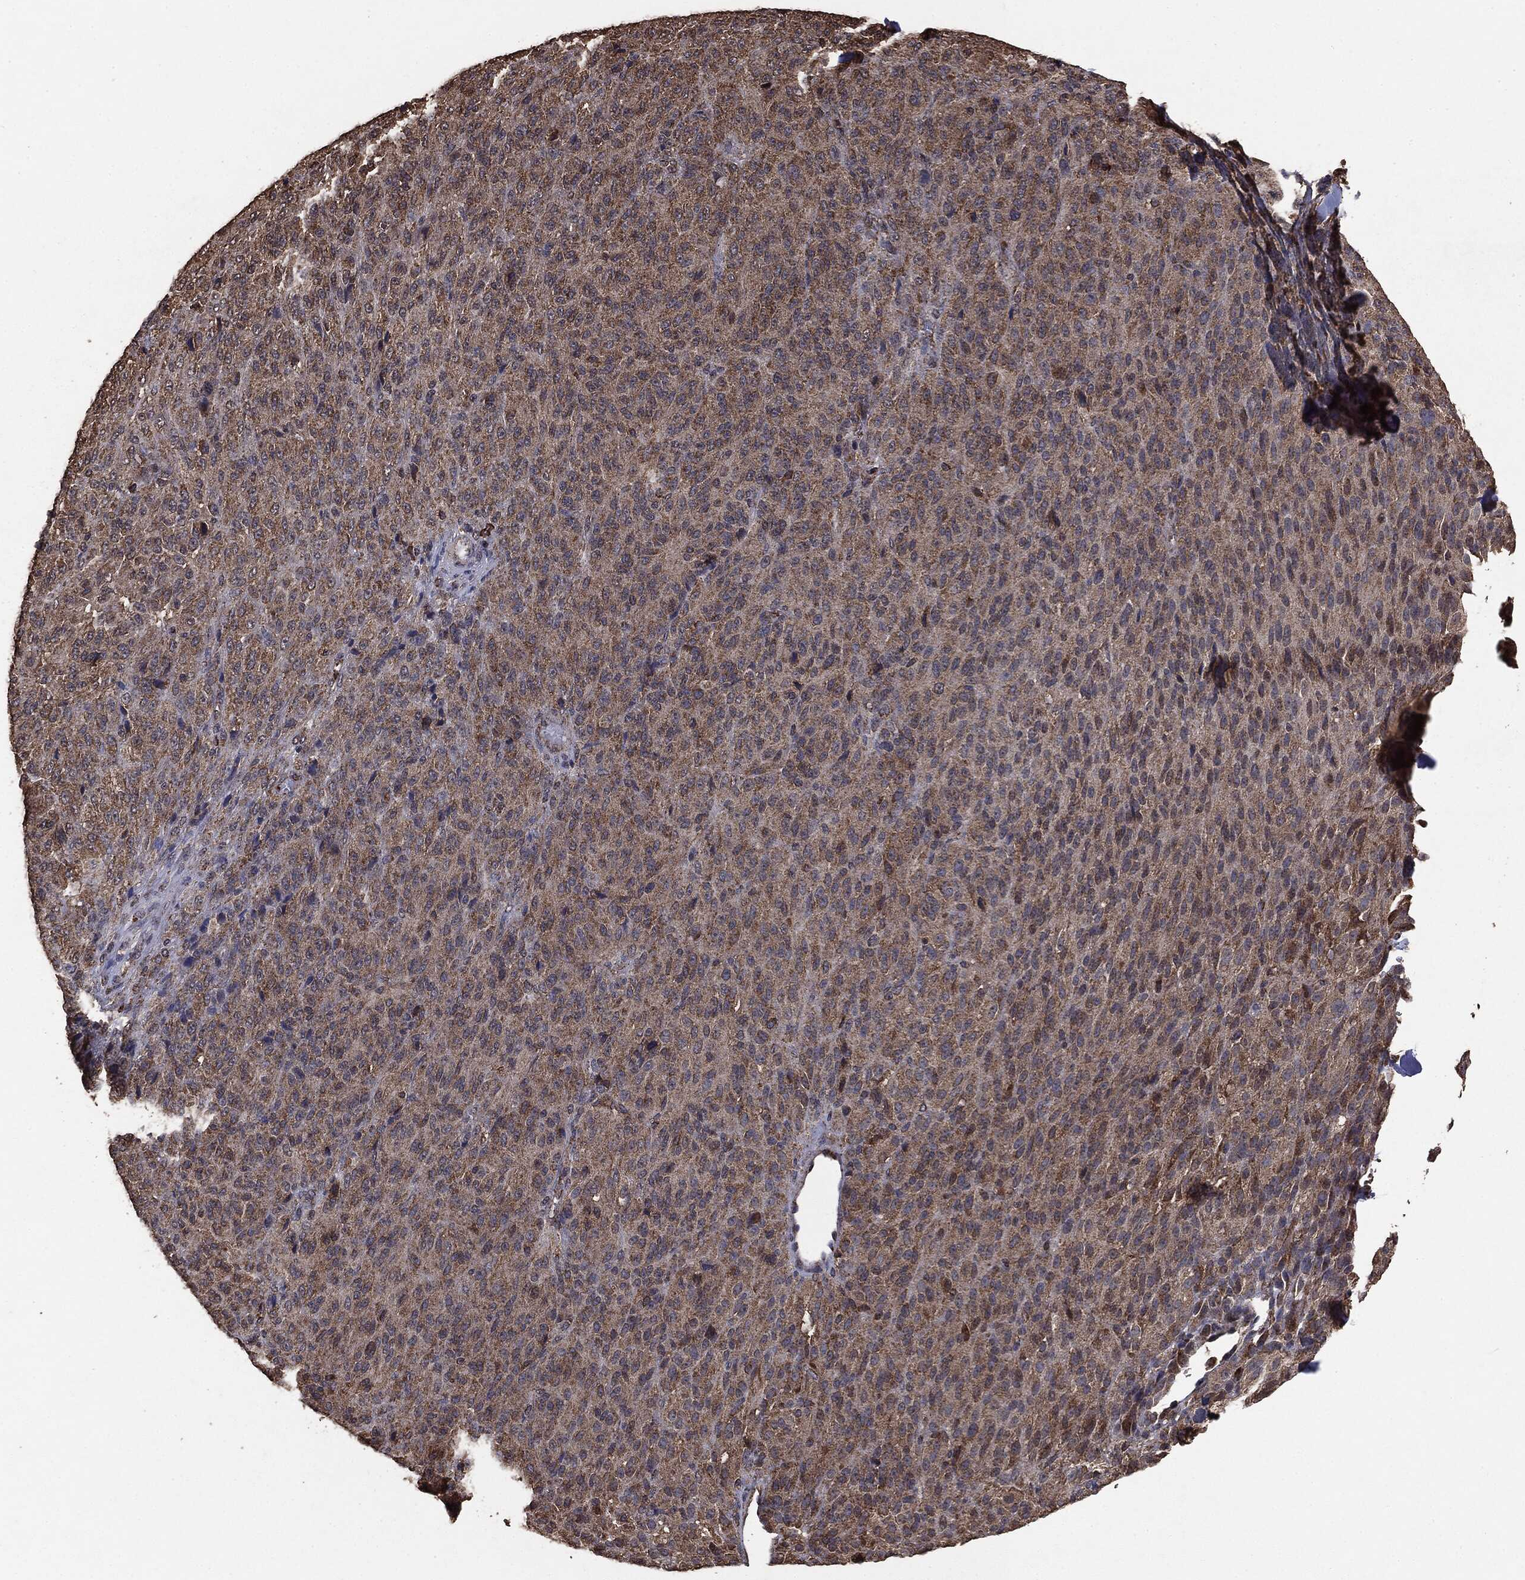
{"staining": {"intensity": "weak", "quantity": ">75%", "location": "cytoplasmic/membranous"}, "tissue": "melanoma", "cell_type": "Tumor cells", "image_type": "cancer", "snomed": [{"axis": "morphology", "description": "Malignant melanoma, Metastatic site"}, {"axis": "topography", "description": "Brain"}], "caption": "Melanoma was stained to show a protein in brown. There is low levels of weak cytoplasmic/membranous expression in about >75% of tumor cells. Nuclei are stained in blue.", "gene": "MTOR", "patient": {"sex": "female", "age": 56}}